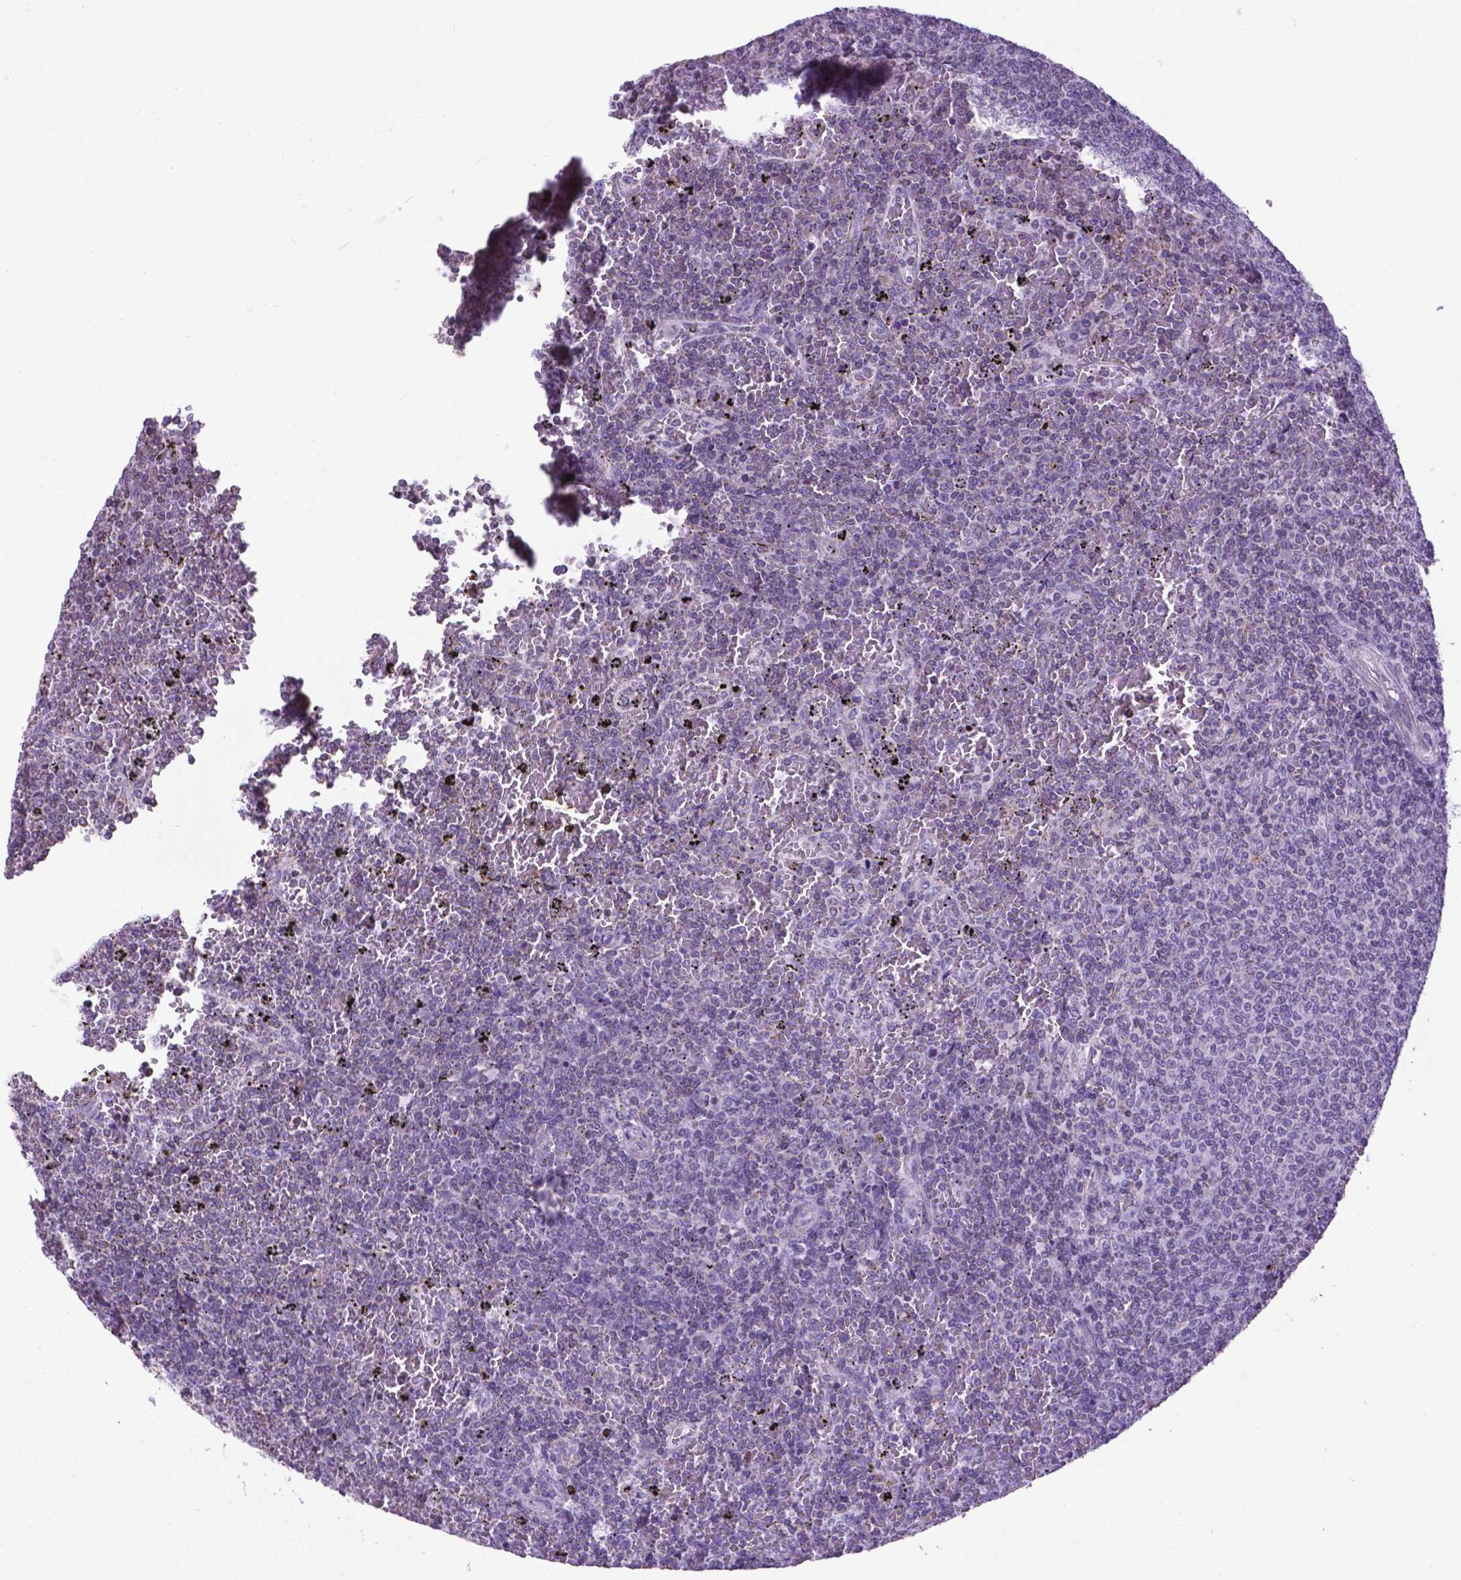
{"staining": {"intensity": "negative", "quantity": "none", "location": "none"}, "tissue": "lymphoma", "cell_type": "Tumor cells", "image_type": "cancer", "snomed": [{"axis": "morphology", "description": "Malignant lymphoma, non-Hodgkin's type, Low grade"}, {"axis": "topography", "description": "Spleen"}], "caption": "The immunohistochemistry photomicrograph has no significant expression in tumor cells of low-grade malignant lymphoma, non-Hodgkin's type tissue.", "gene": "POU3F3", "patient": {"sex": "female", "age": 77}}